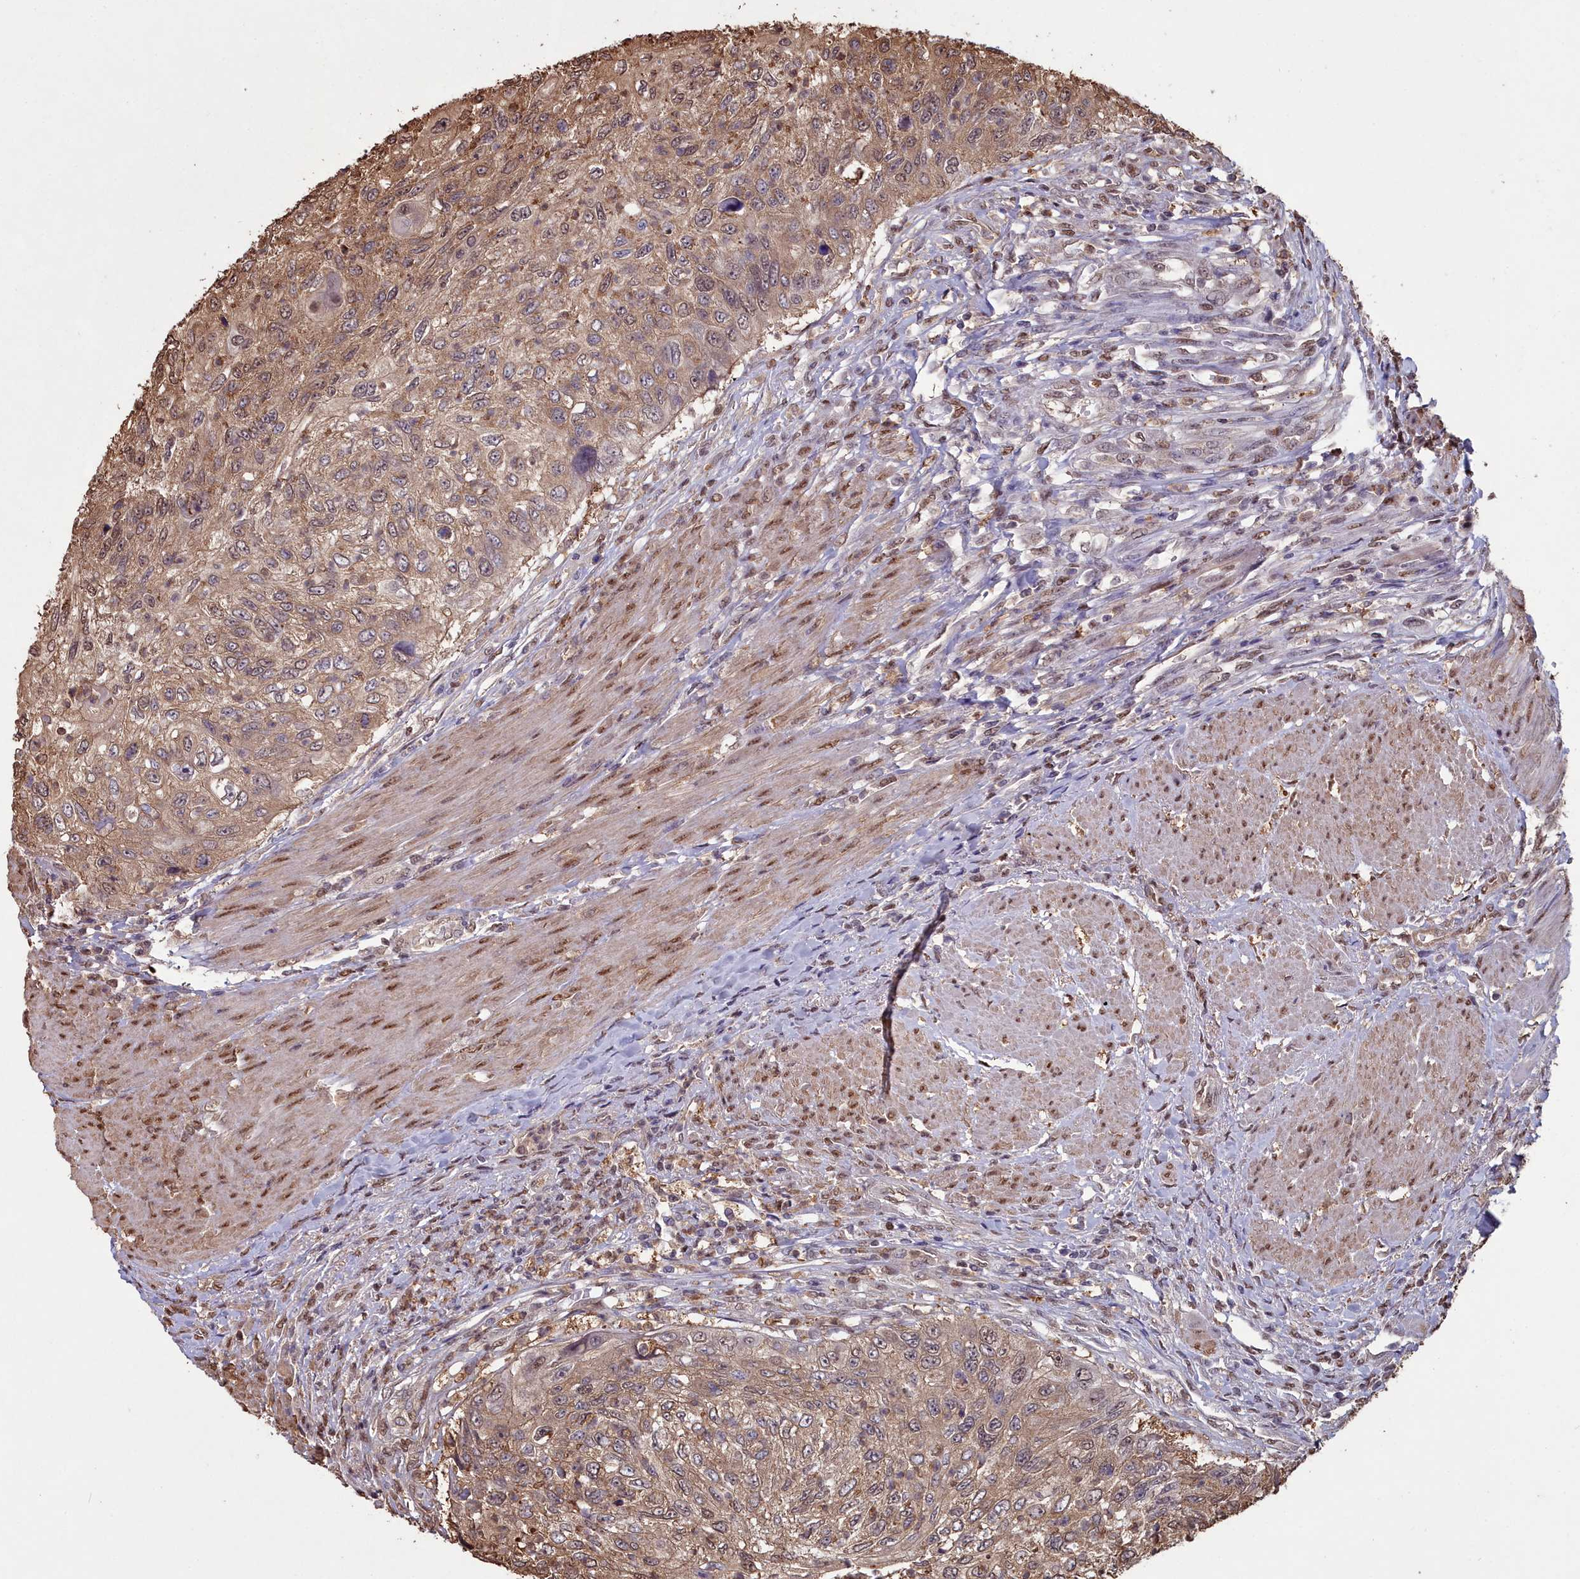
{"staining": {"intensity": "moderate", "quantity": ">75%", "location": "cytoplasmic/membranous,nuclear"}, "tissue": "urothelial cancer", "cell_type": "Tumor cells", "image_type": "cancer", "snomed": [{"axis": "morphology", "description": "Urothelial carcinoma, High grade"}, {"axis": "topography", "description": "Urinary bladder"}], "caption": "A photomicrograph of high-grade urothelial carcinoma stained for a protein displays moderate cytoplasmic/membranous and nuclear brown staining in tumor cells. The staining was performed using DAB to visualize the protein expression in brown, while the nuclei were stained in blue with hematoxylin (Magnification: 20x).", "gene": "GAPDH", "patient": {"sex": "female", "age": 60}}